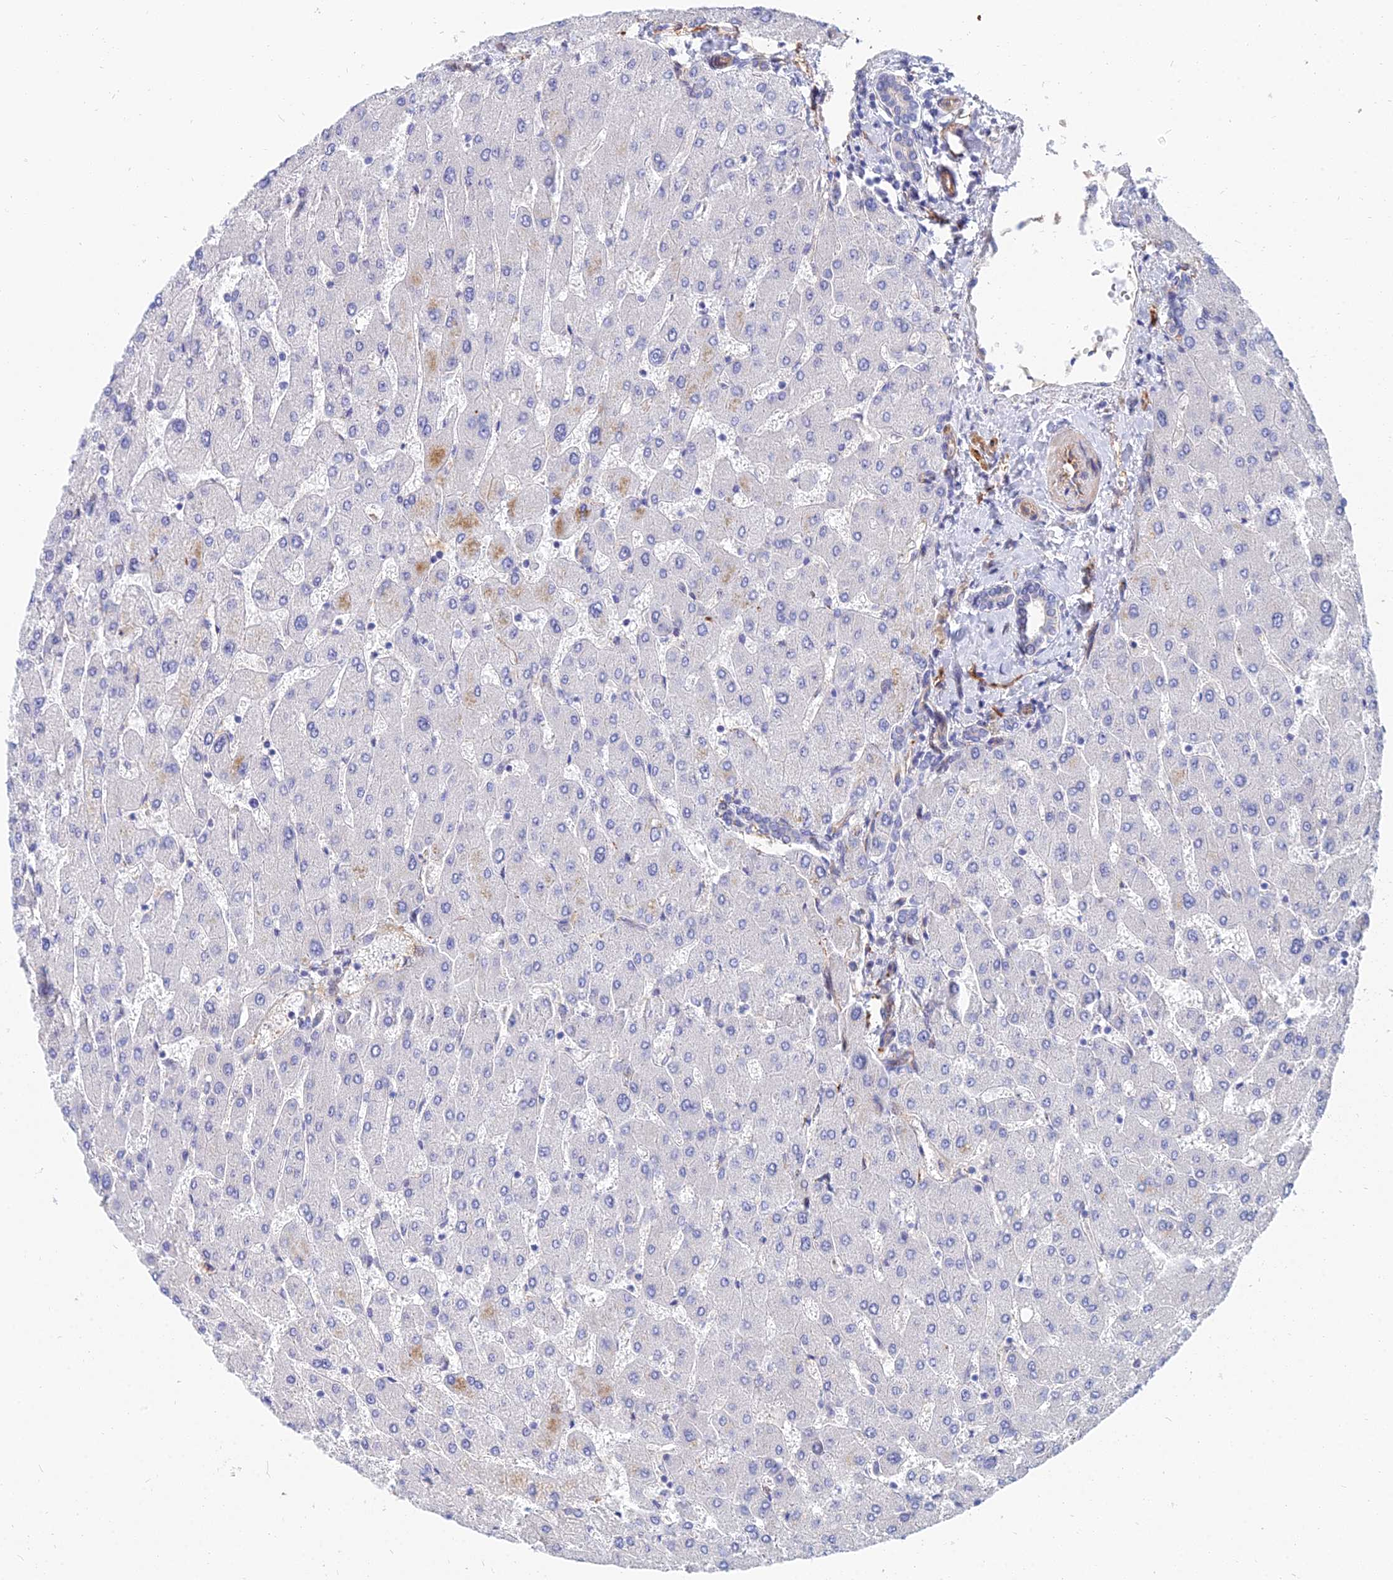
{"staining": {"intensity": "moderate", "quantity": "<25%", "location": "cytoplasmic/membranous"}, "tissue": "liver", "cell_type": "Cholangiocytes", "image_type": "normal", "snomed": [{"axis": "morphology", "description": "Normal tissue, NOS"}, {"axis": "topography", "description": "Liver"}], "caption": "Liver stained for a protein (brown) exhibits moderate cytoplasmic/membranous positive positivity in about <25% of cholangiocytes.", "gene": "TRIM43B", "patient": {"sex": "male", "age": 55}}